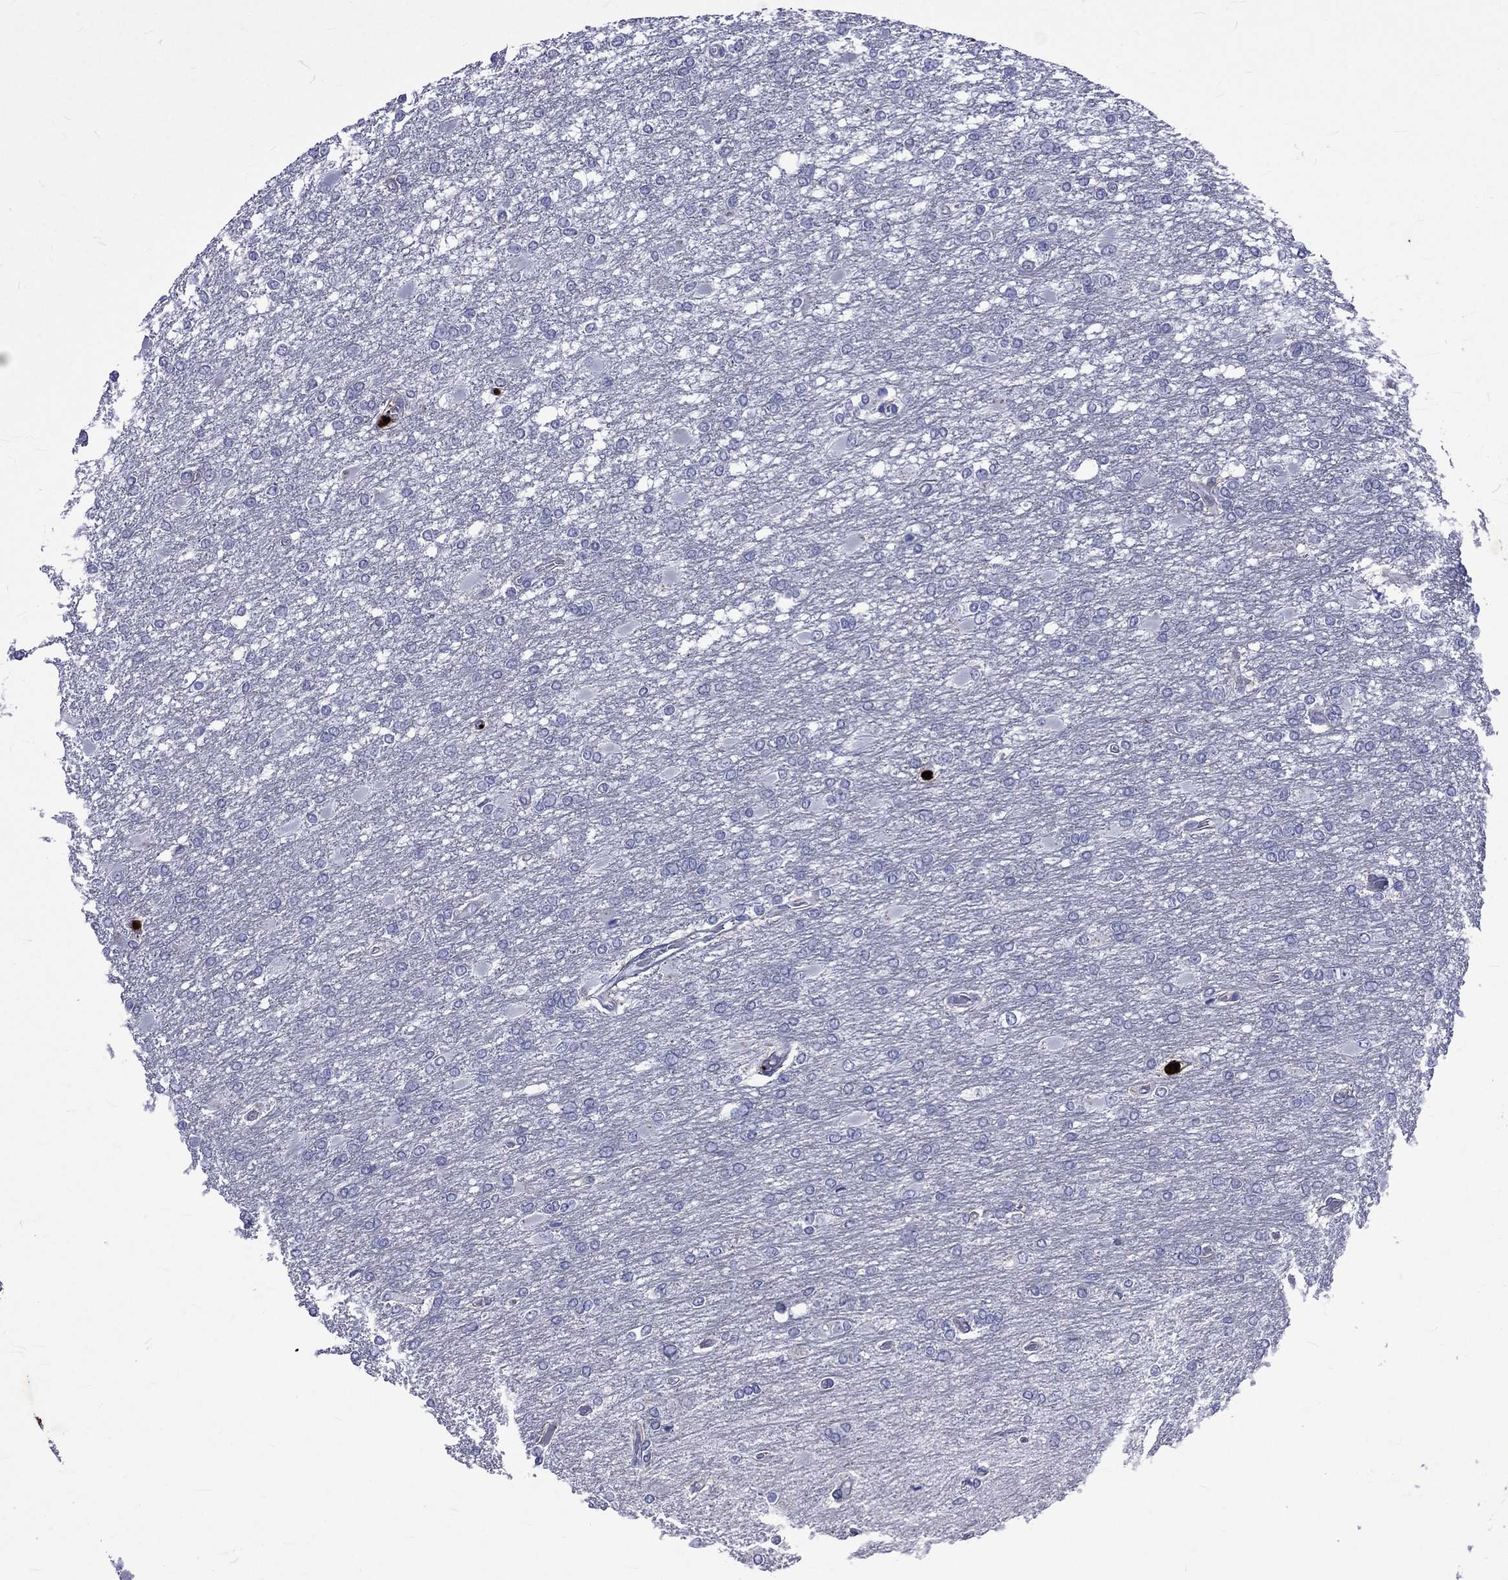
{"staining": {"intensity": "negative", "quantity": "none", "location": "none"}, "tissue": "glioma", "cell_type": "Tumor cells", "image_type": "cancer", "snomed": [{"axis": "morphology", "description": "Glioma, malignant, High grade"}, {"axis": "topography", "description": "Cerebral cortex"}], "caption": "Tumor cells are negative for protein expression in human malignant glioma (high-grade).", "gene": "ELANE", "patient": {"sex": "male", "age": 79}}